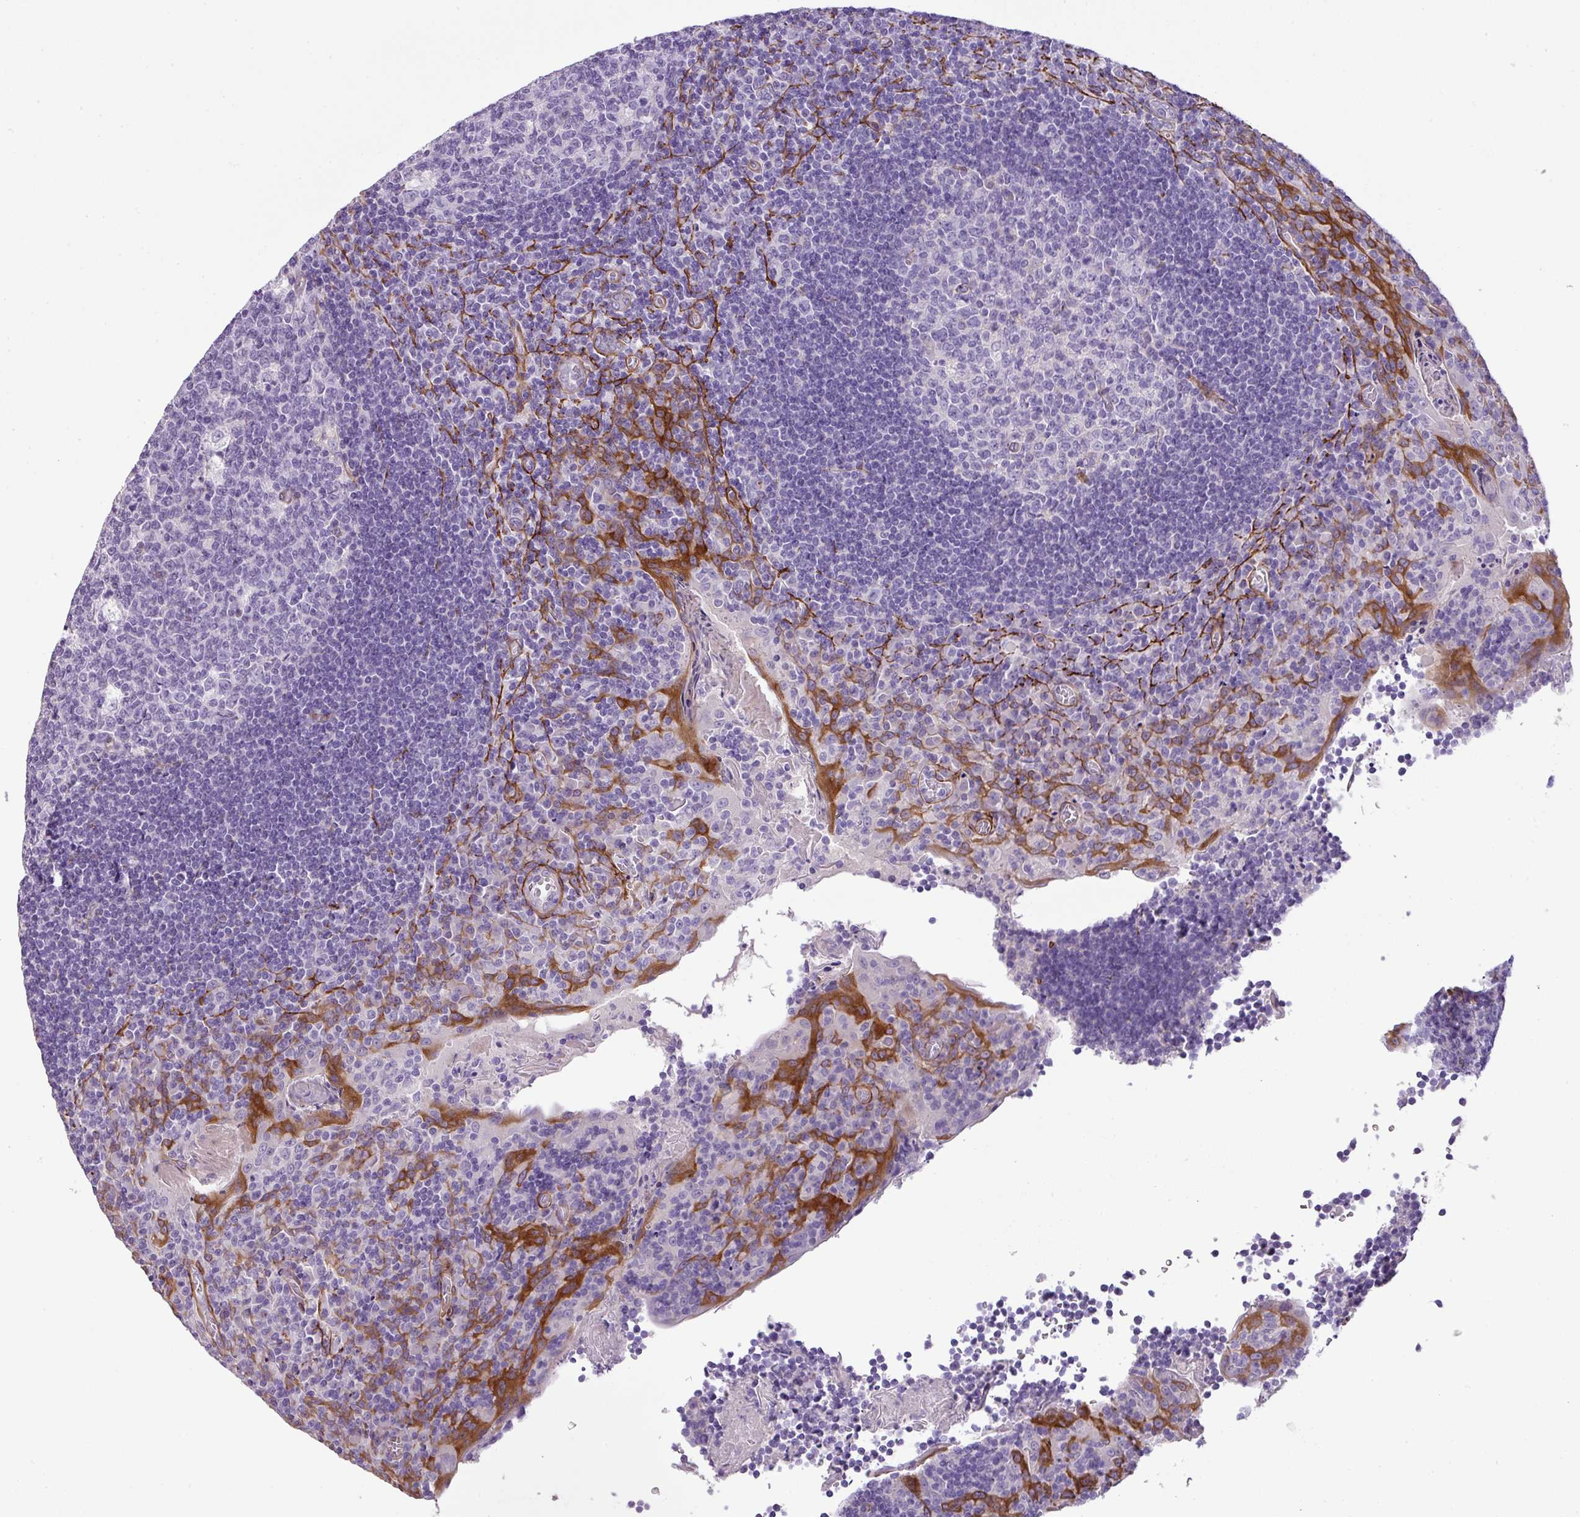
{"staining": {"intensity": "negative", "quantity": "none", "location": "none"}, "tissue": "tonsil", "cell_type": "Germinal center cells", "image_type": "normal", "snomed": [{"axis": "morphology", "description": "Normal tissue, NOS"}, {"axis": "topography", "description": "Tonsil"}], "caption": "Immunohistochemical staining of benign human tonsil reveals no significant expression in germinal center cells.", "gene": "PARD6G", "patient": {"sex": "male", "age": 17}}